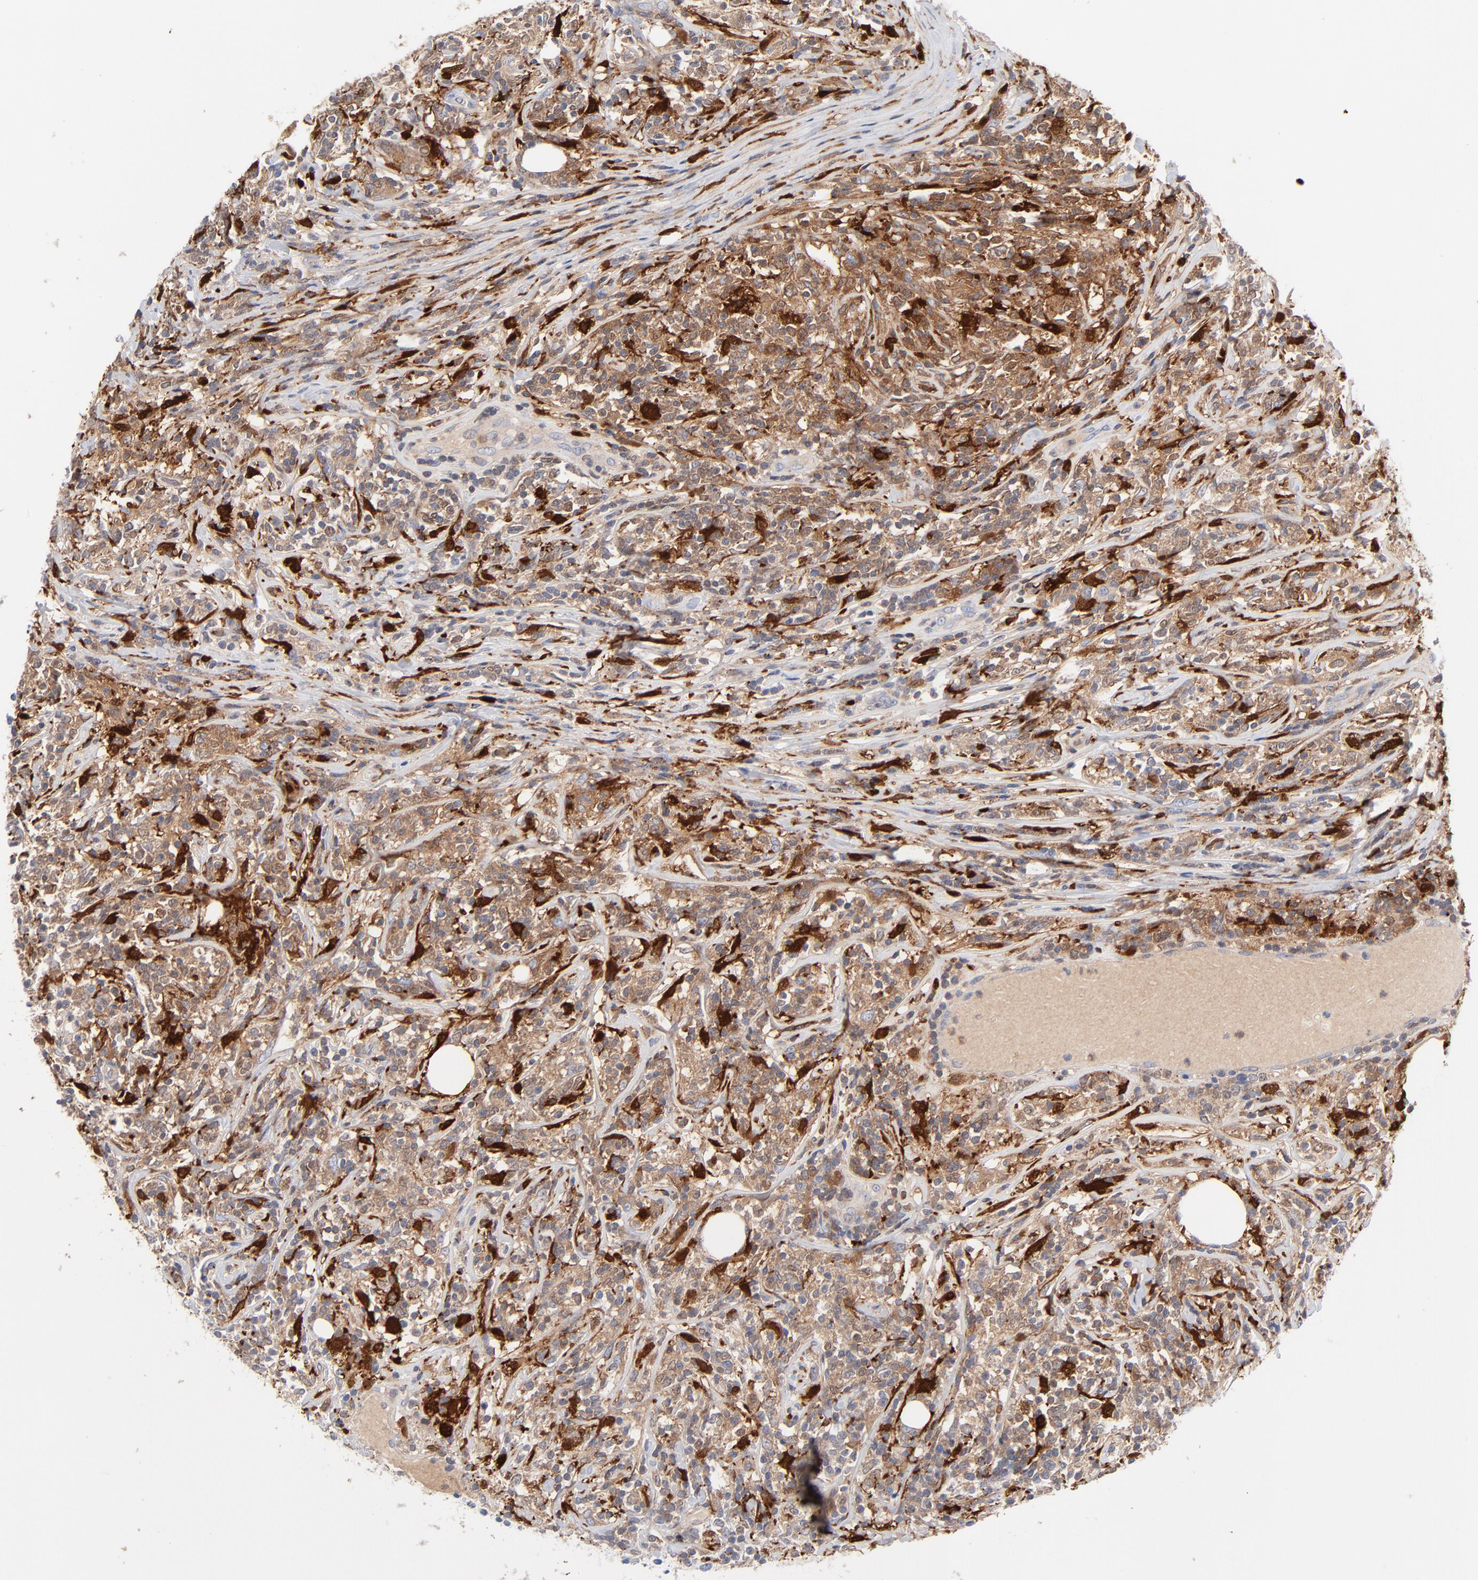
{"staining": {"intensity": "strong", "quantity": "<25%", "location": "cytoplasmic/membranous"}, "tissue": "lymphoma", "cell_type": "Tumor cells", "image_type": "cancer", "snomed": [{"axis": "morphology", "description": "Malignant lymphoma, non-Hodgkin's type, High grade"}, {"axis": "topography", "description": "Lymph node"}], "caption": "An image of lymphoma stained for a protein displays strong cytoplasmic/membranous brown staining in tumor cells.", "gene": "IFIT2", "patient": {"sex": "female", "age": 84}}